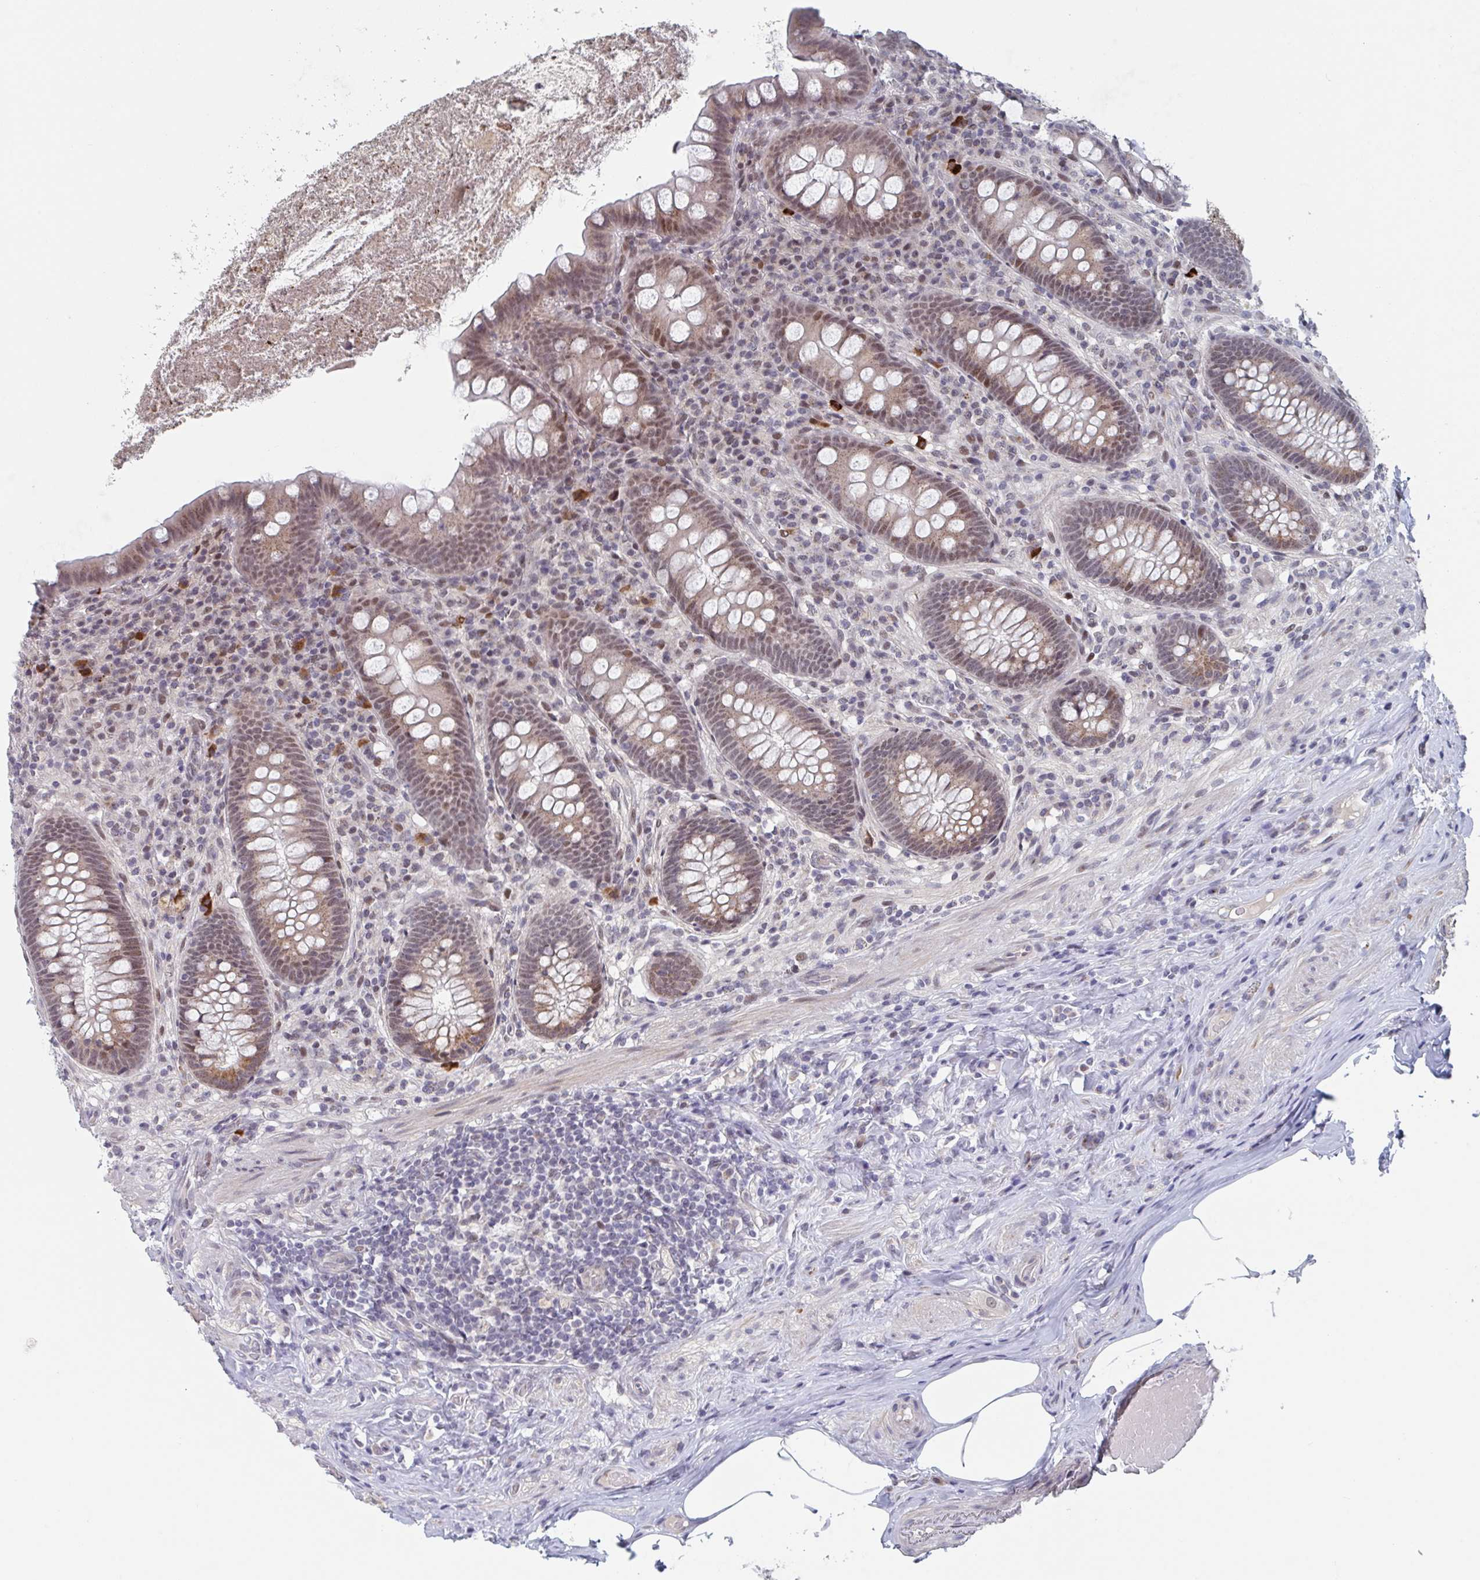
{"staining": {"intensity": "moderate", "quantity": ">75%", "location": "cytoplasmic/membranous,nuclear"}, "tissue": "appendix", "cell_type": "Glandular cells", "image_type": "normal", "snomed": [{"axis": "morphology", "description": "Normal tissue, NOS"}, {"axis": "topography", "description": "Appendix"}], "caption": "Immunohistochemical staining of unremarkable appendix reveals moderate cytoplasmic/membranous,nuclear protein expression in approximately >75% of glandular cells. Nuclei are stained in blue.", "gene": "RNF212", "patient": {"sex": "male", "age": 71}}